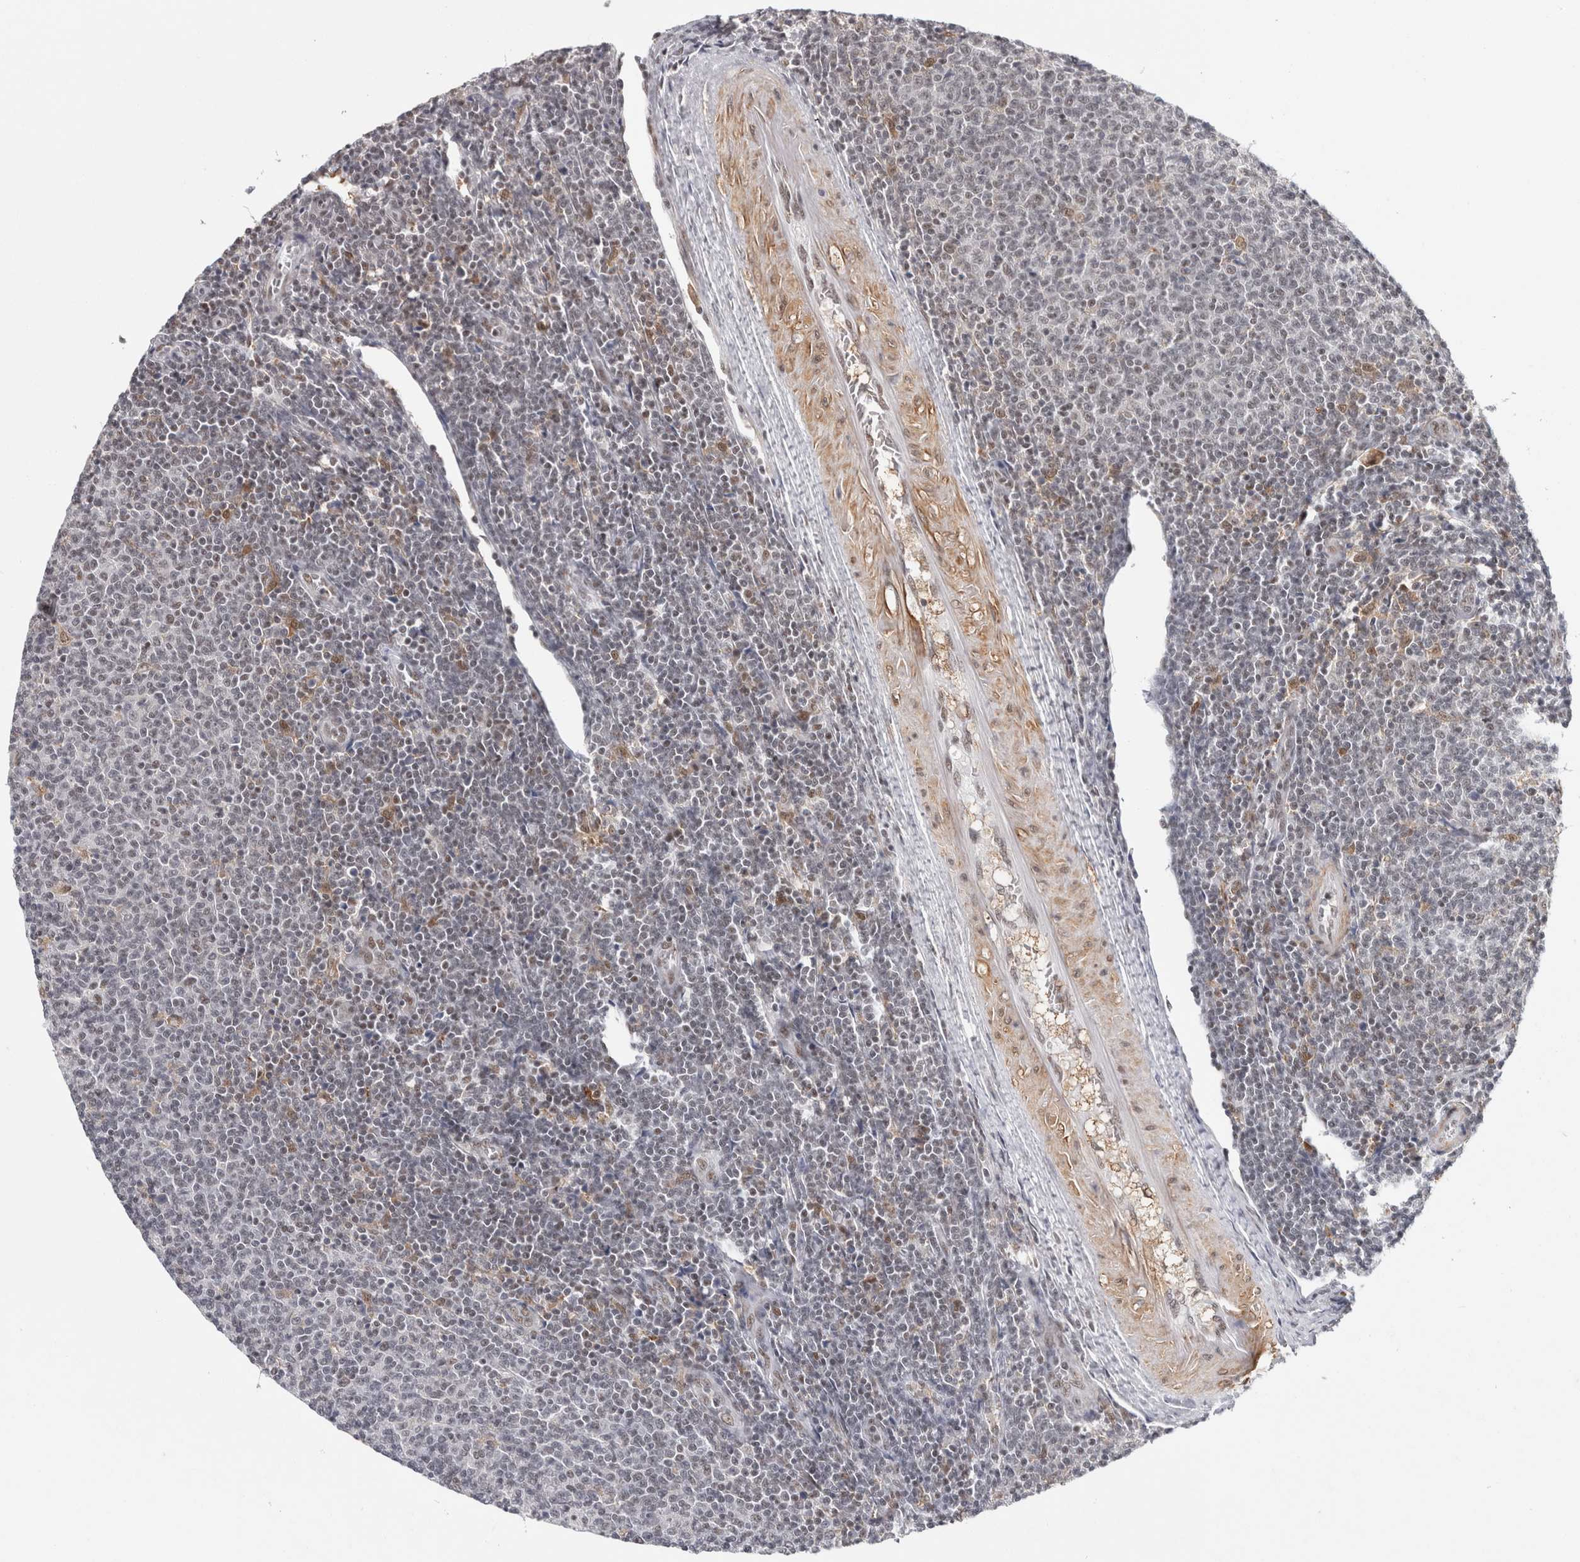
{"staining": {"intensity": "negative", "quantity": "none", "location": "none"}, "tissue": "lymphoma", "cell_type": "Tumor cells", "image_type": "cancer", "snomed": [{"axis": "morphology", "description": "Malignant lymphoma, non-Hodgkin's type, Low grade"}, {"axis": "topography", "description": "Lymph node"}], "caption": "The immunohistochemistry micrograph has no significant expression in tumor cells of lymphoma tissue.", "gene": "ZNF830", "patient": {"sex": "male", "age": 66}}